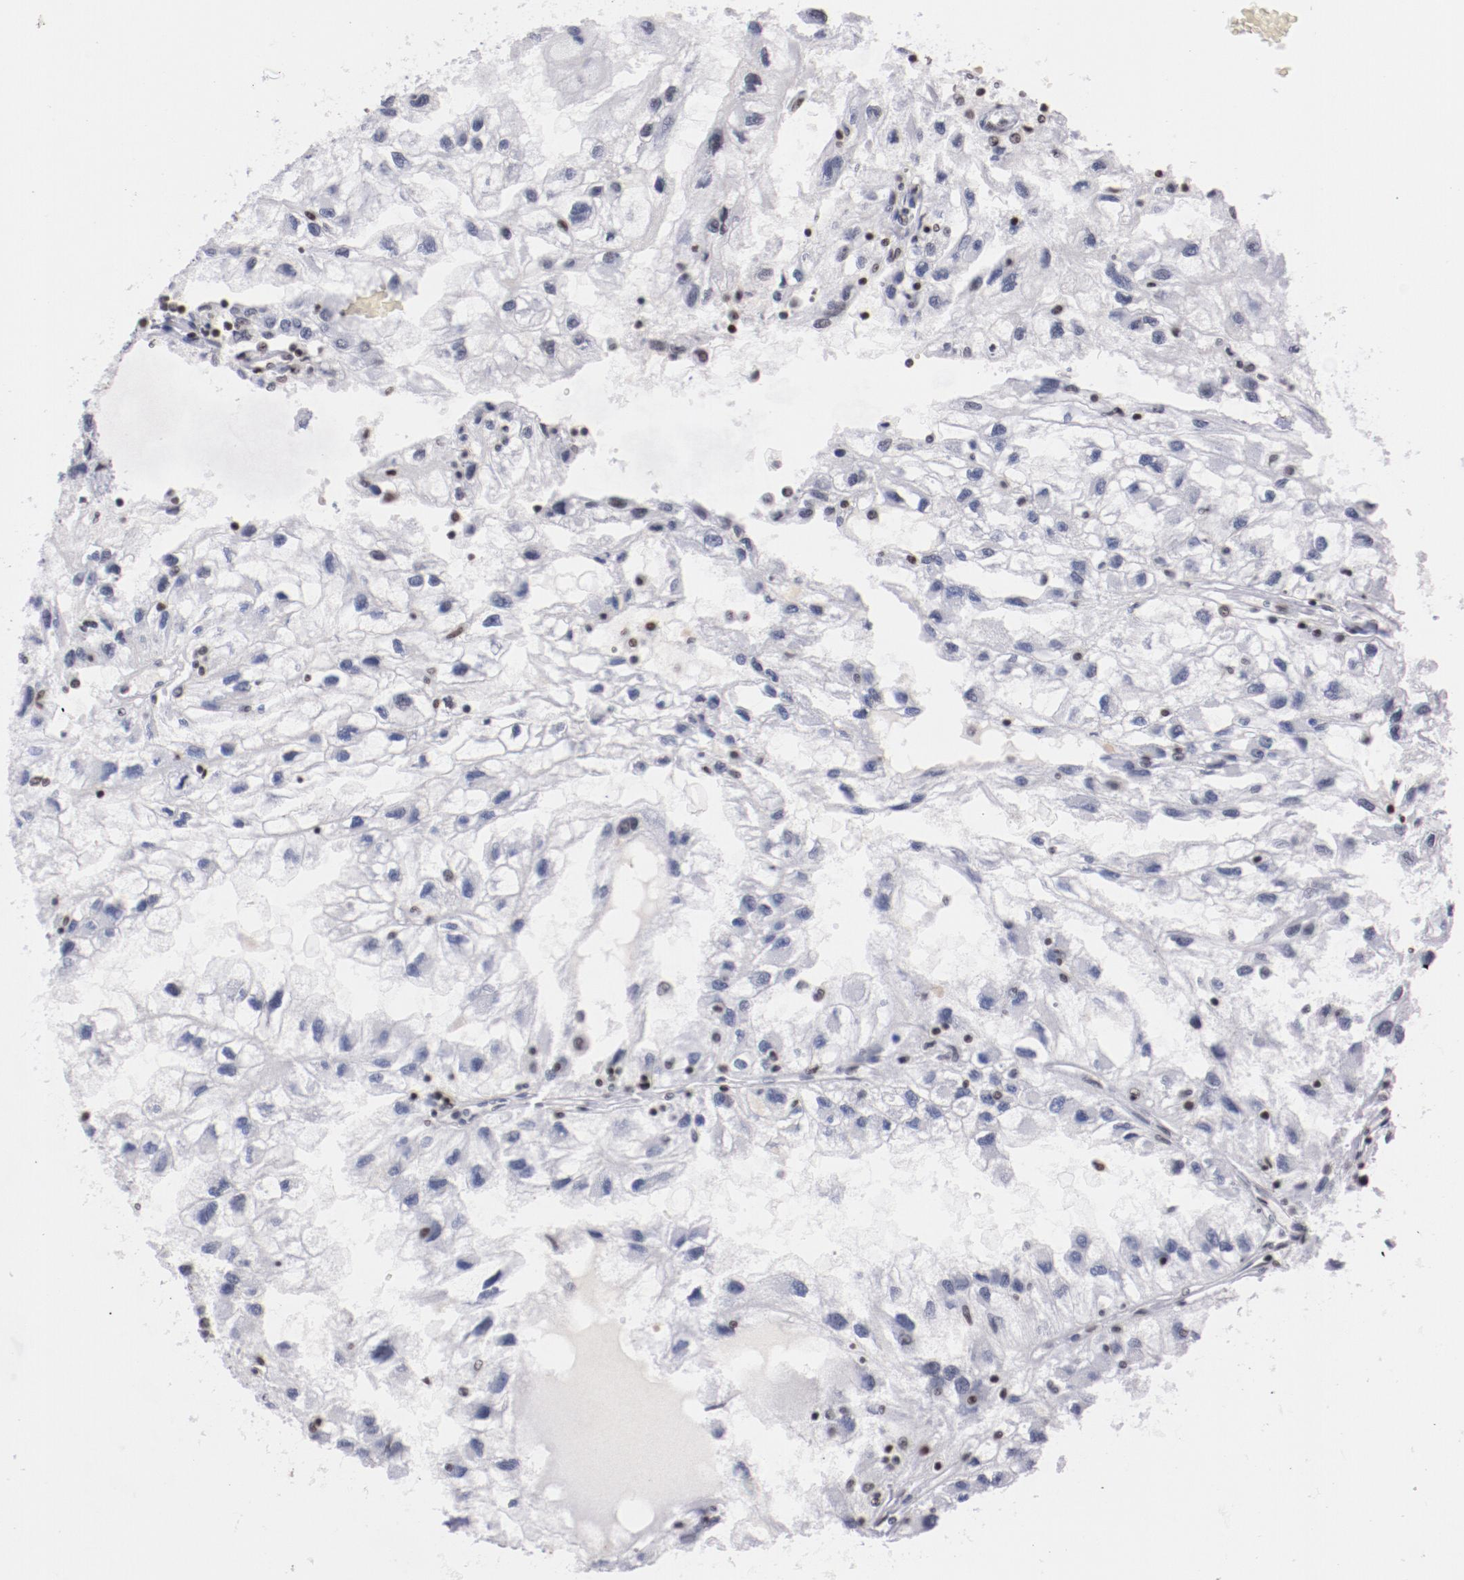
{"staining": {"intensity": "negative", "quantity": "none", "location": "none"}, "tissue": "renal cancer", "cell_type": "Tumor cells", "image_type": "cancer", "snomed": [{"axis": "morphology", "description": "Normal tissue, NOS"}, {"axis": "morphology", "description": "Adenocarcinoma, NOS"}, {"axis": "topography", "description": "Kidney"}], "caption": "Immunohistochemistry (IHC) photomicrograph of renal adenocarcinoma stained for a protein (brown), which shows no positivity in tumor cells. The staining is performed using DAB (3,3'-diaminobenzidine) brown chromogen with nuclei counter-stained in using hematoxylin.", "gene": "IFI16", "patient": {"sex": "male", "age": 71}}